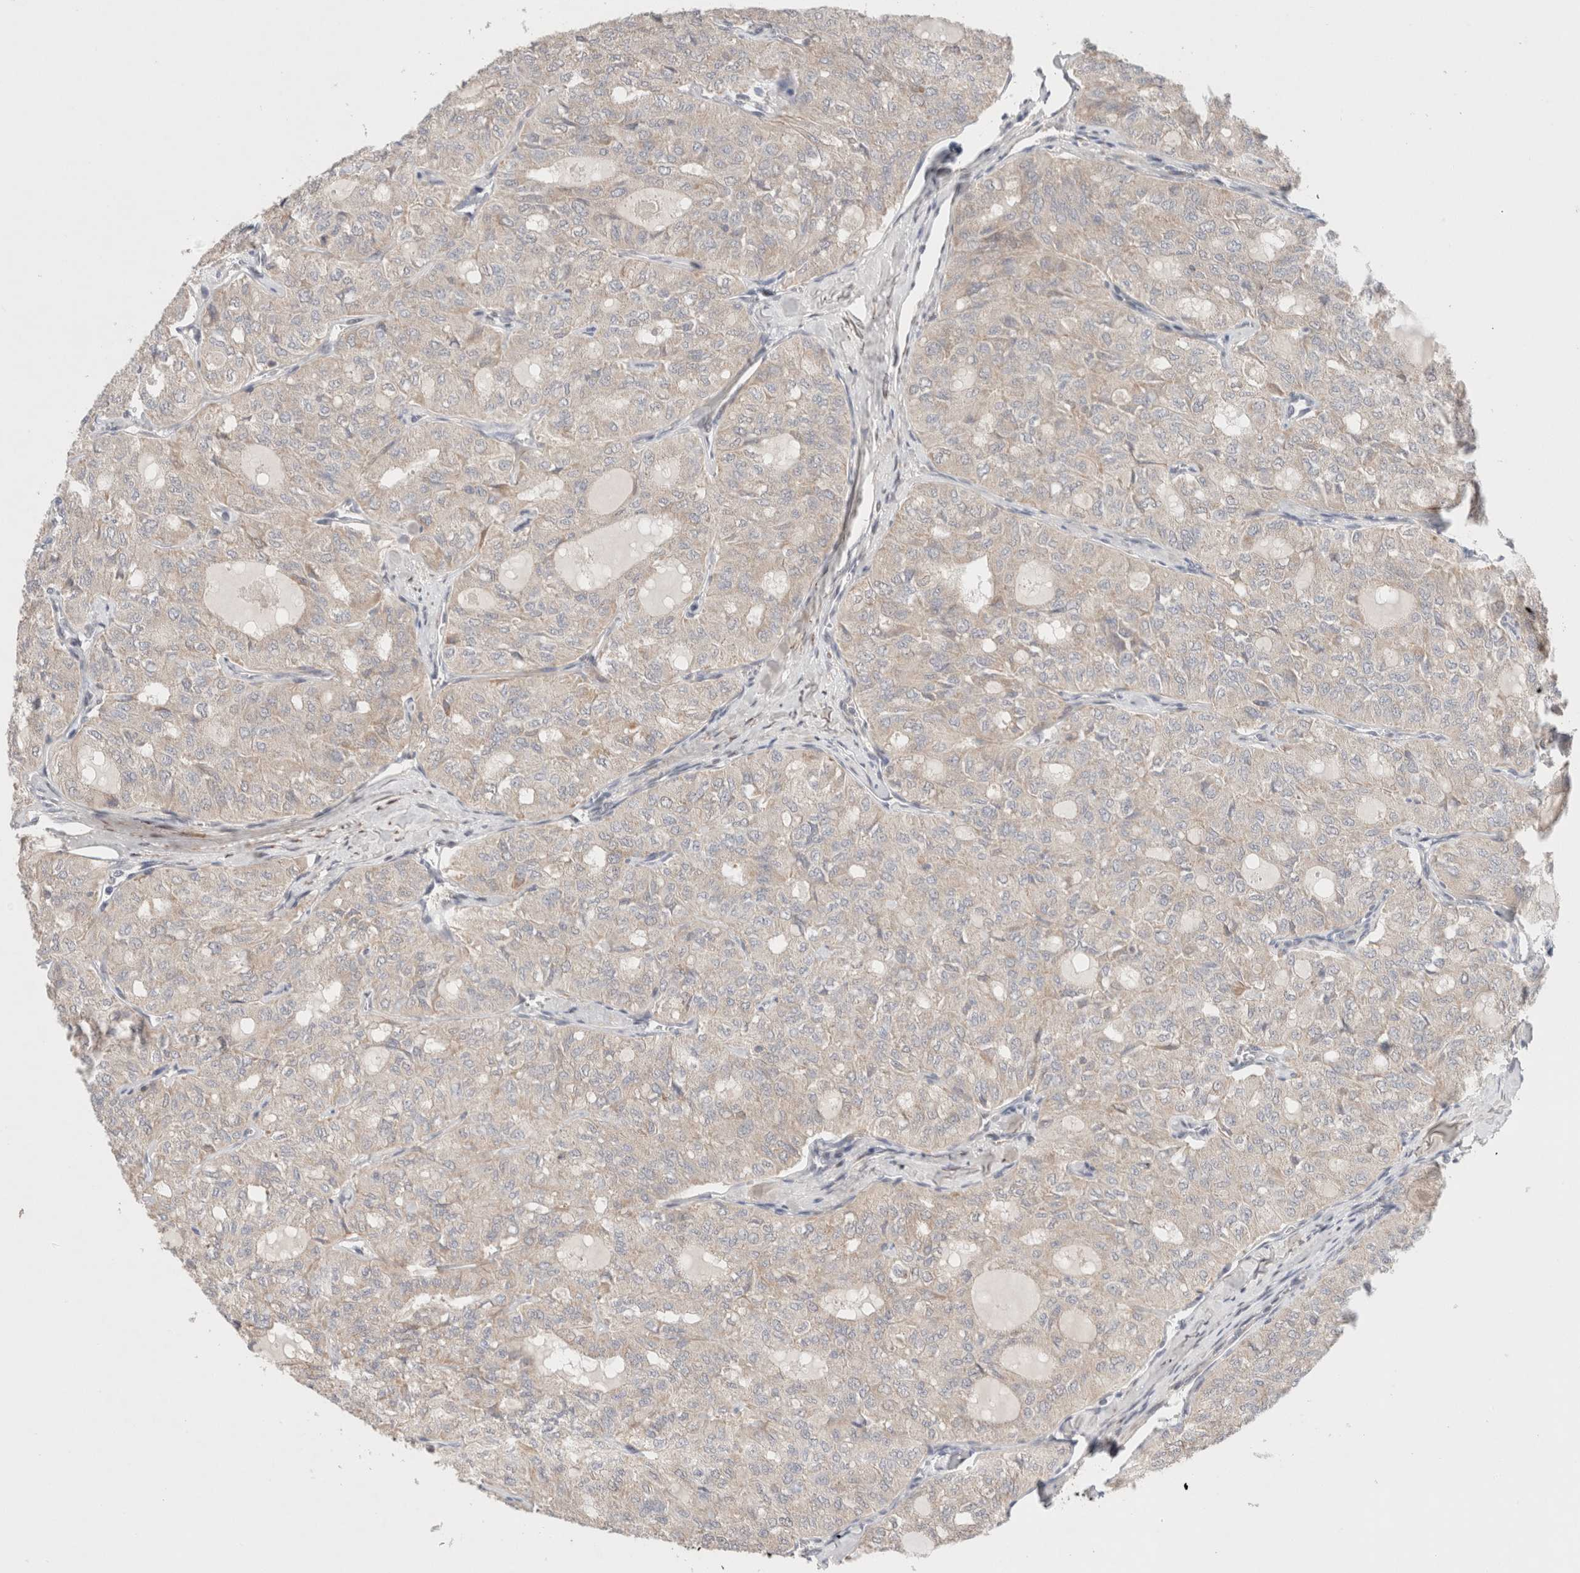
{"staining": {"intensity": "negative", "quantity": "none", "location": "none"}, "tissue": "thyroid cancer", "cell_type": "Tumor cells", "image_type": "cancer", "snomed": [{"axis": "morphology", "description": "Follicular adenoma carcinoma, NOS"}, {"axis": "topography", "description": "Thyroid gland"}], "caption": "This is a image of IHC staining of thyroid cancer, which shows no positivity in tumor cells.", "gene": "ERI3", "patient": {"sex": "male", "age": 75}}